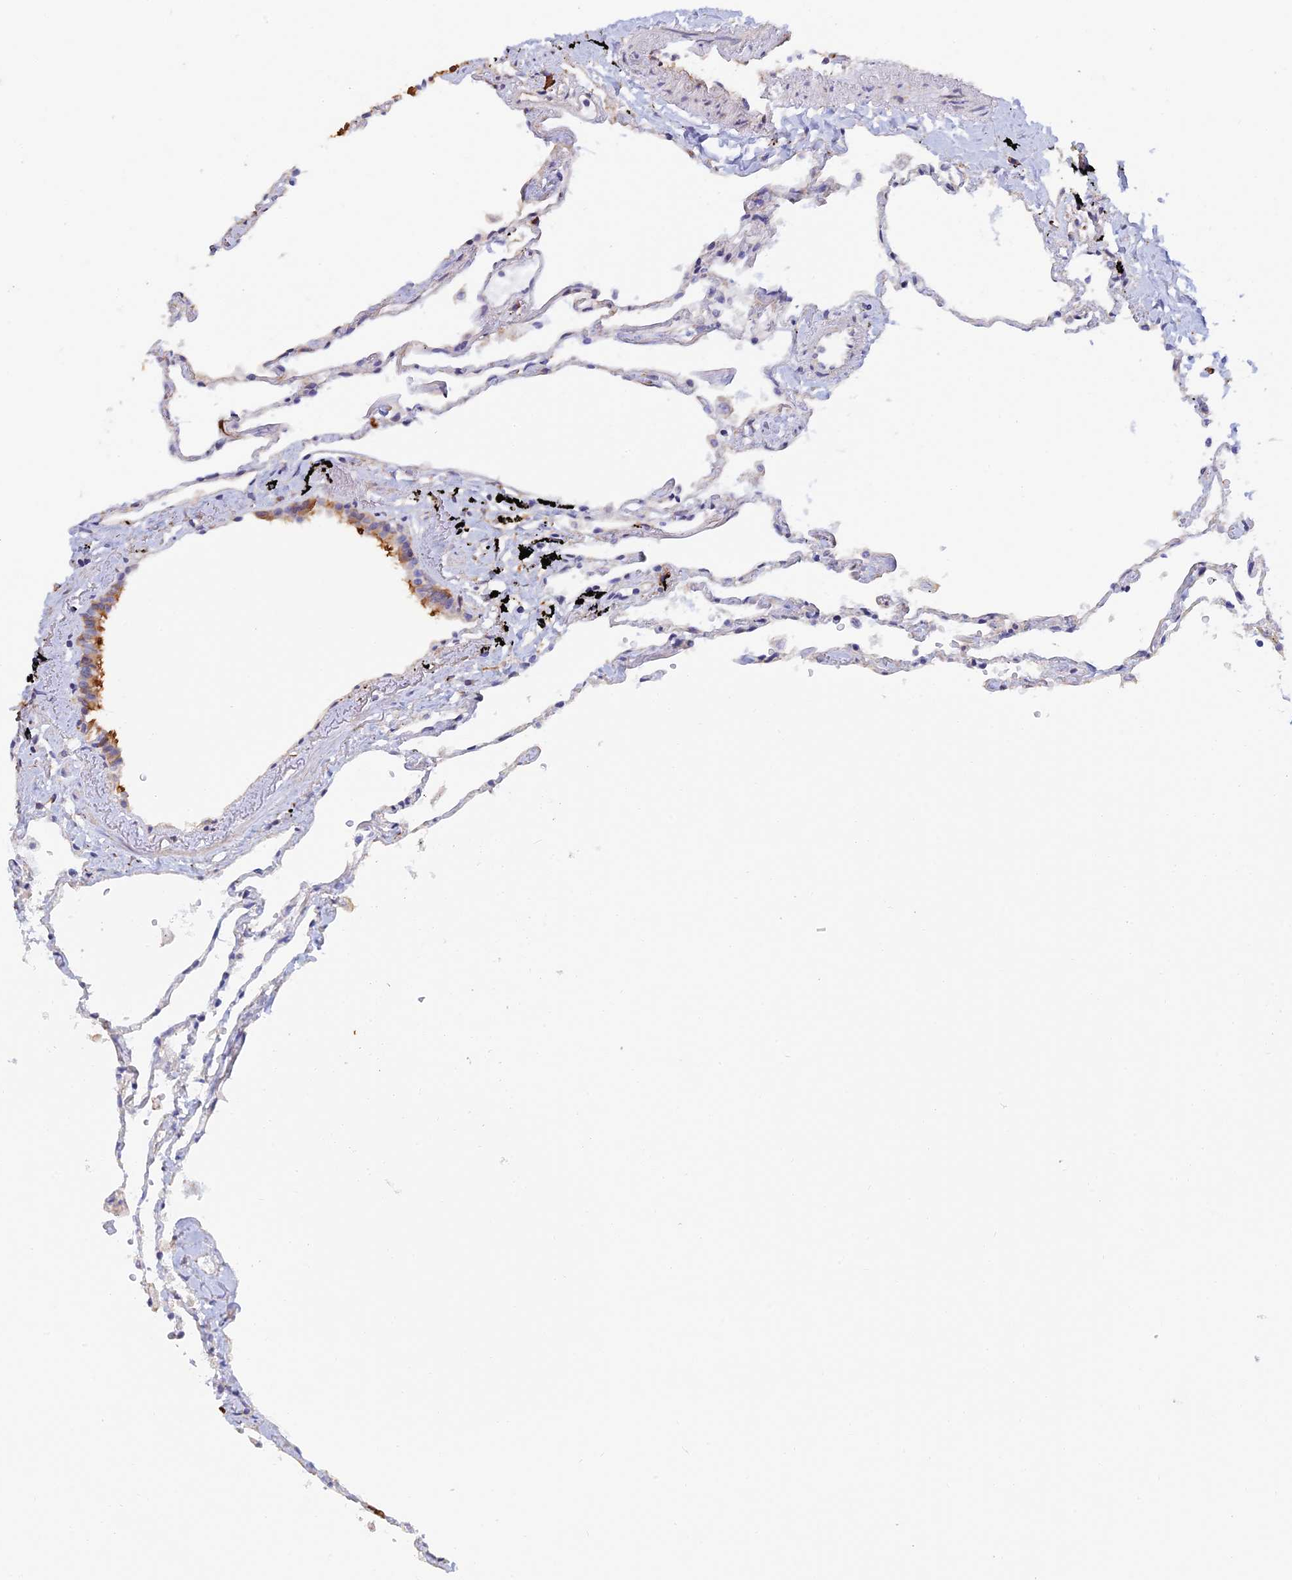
{"staining": {"intensity": "moderate", "quantity": "25%-75%", "location": "cytoplasmic/membranous"}, "tissue": "lung", "cell_type": "Alveolar cells", "image_type": "normal", "snomed": [{"axis": "morphology", "description": "Normal tissue, NOS"}, {"axis": "topography", "description": "Lung"}], "caption": "Moderate cytoplasmic/membranous protein positivity is identified in approximately 25%-75% of alveolar cells in lung. The protein of interest is stained brown, and the nuclei are stained in blue (DAB (3,3'-diaminobenzidine) IHC with brightfield microscopy, high magnification).", "gene": "WBP11", "patient": {"sex": "female", "age": 67}}